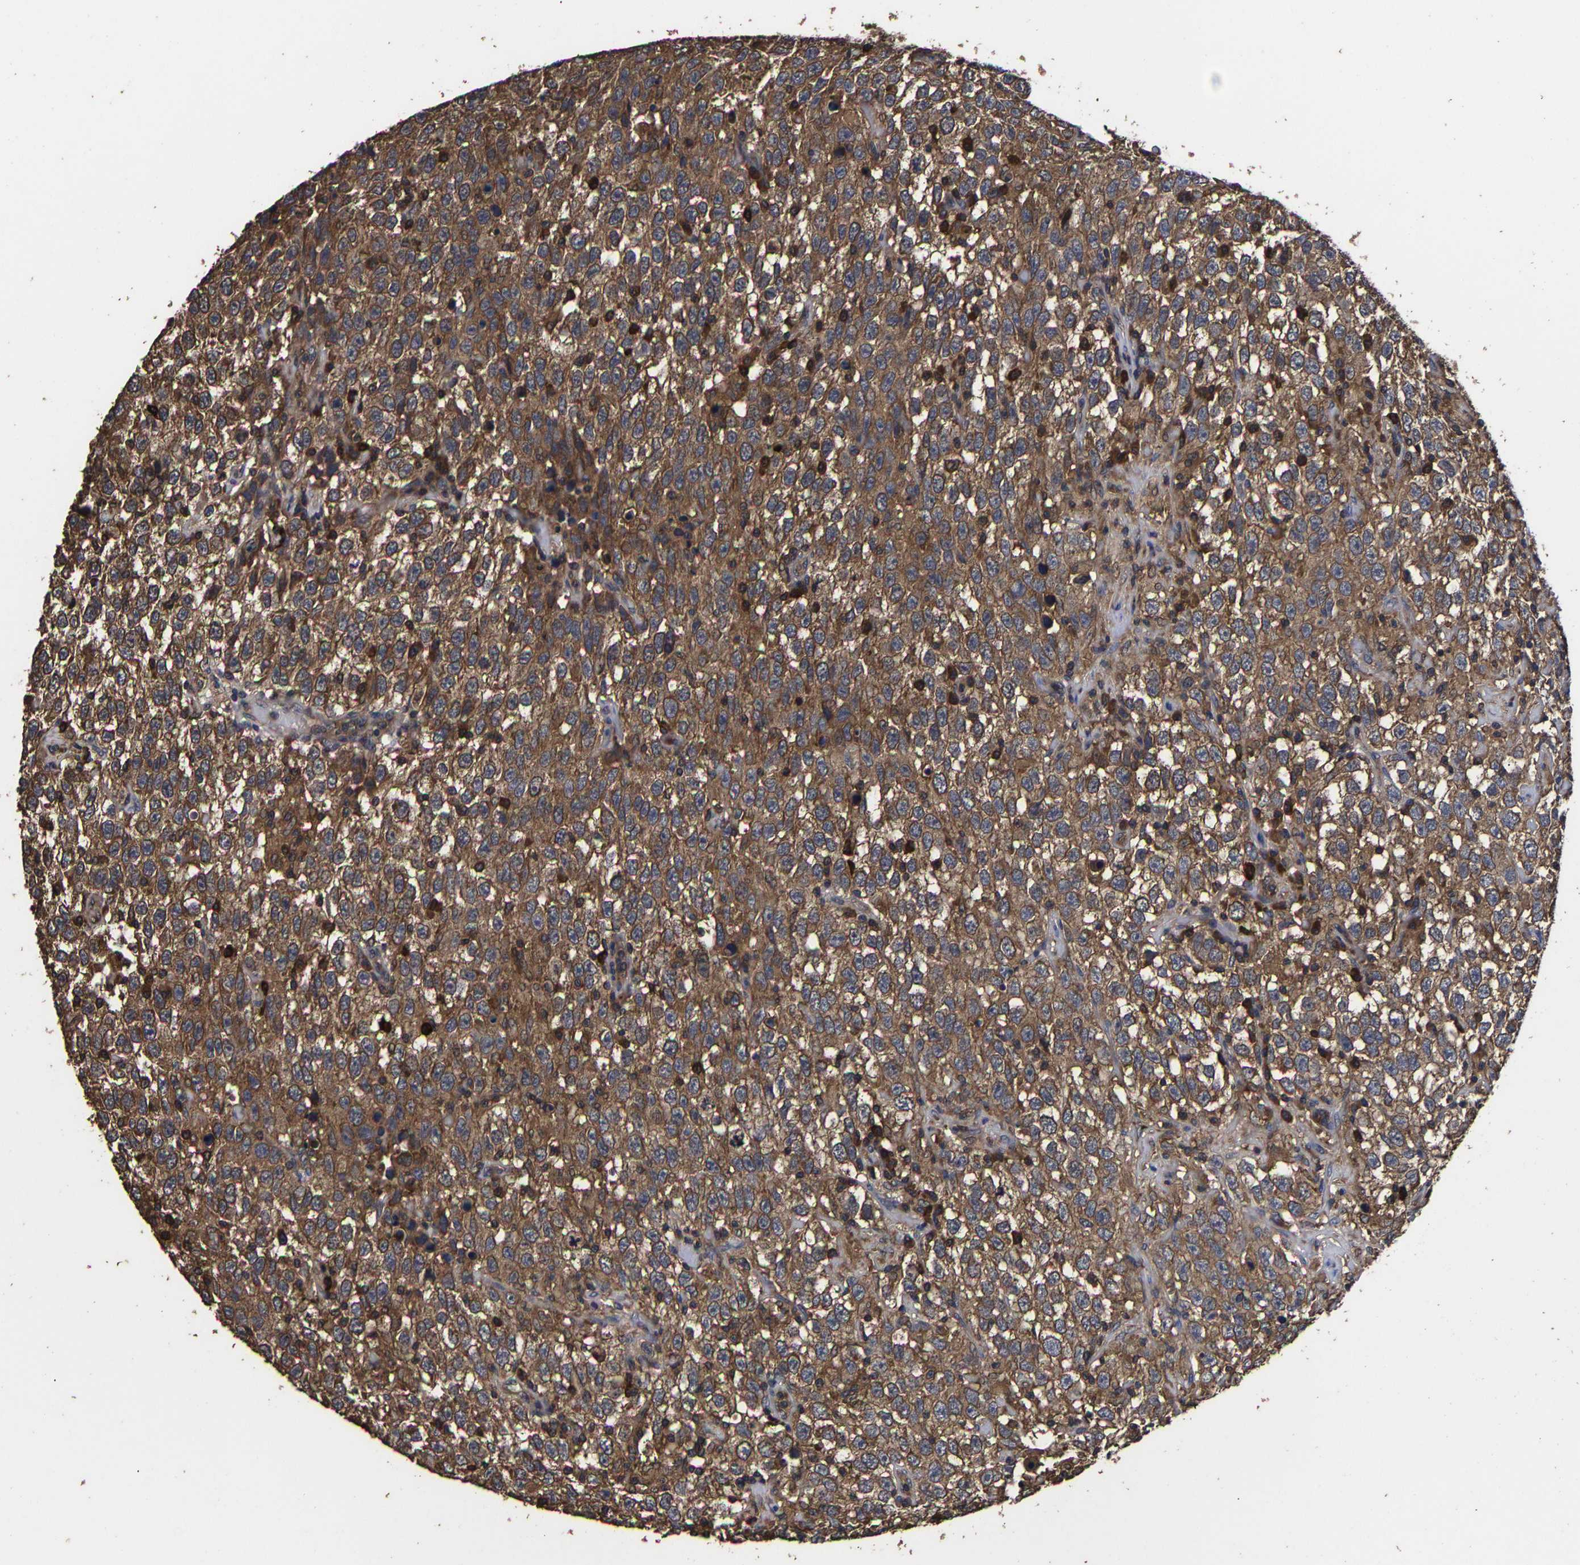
{"staining": {"intensity": "moderate", "quantity": ">75%", "location": "cytoplasmic/membranous"}, "tissue": "testis cancer", "cell_type": "Tumor cells", "image_type": "cancer", "snomed": [{"axis": "morphology", "description": "Seminoma, NOS"}, {"axis": "topography", "description": "Testis"}], "caption": "Moderate cytoplasmic/membranous positivity for a protein is identified in about >75% of tumor cells of testis cancer using immunohistochemistry.", "gene": "ITCH", "patient": {"sex": "male", "age": 41}}